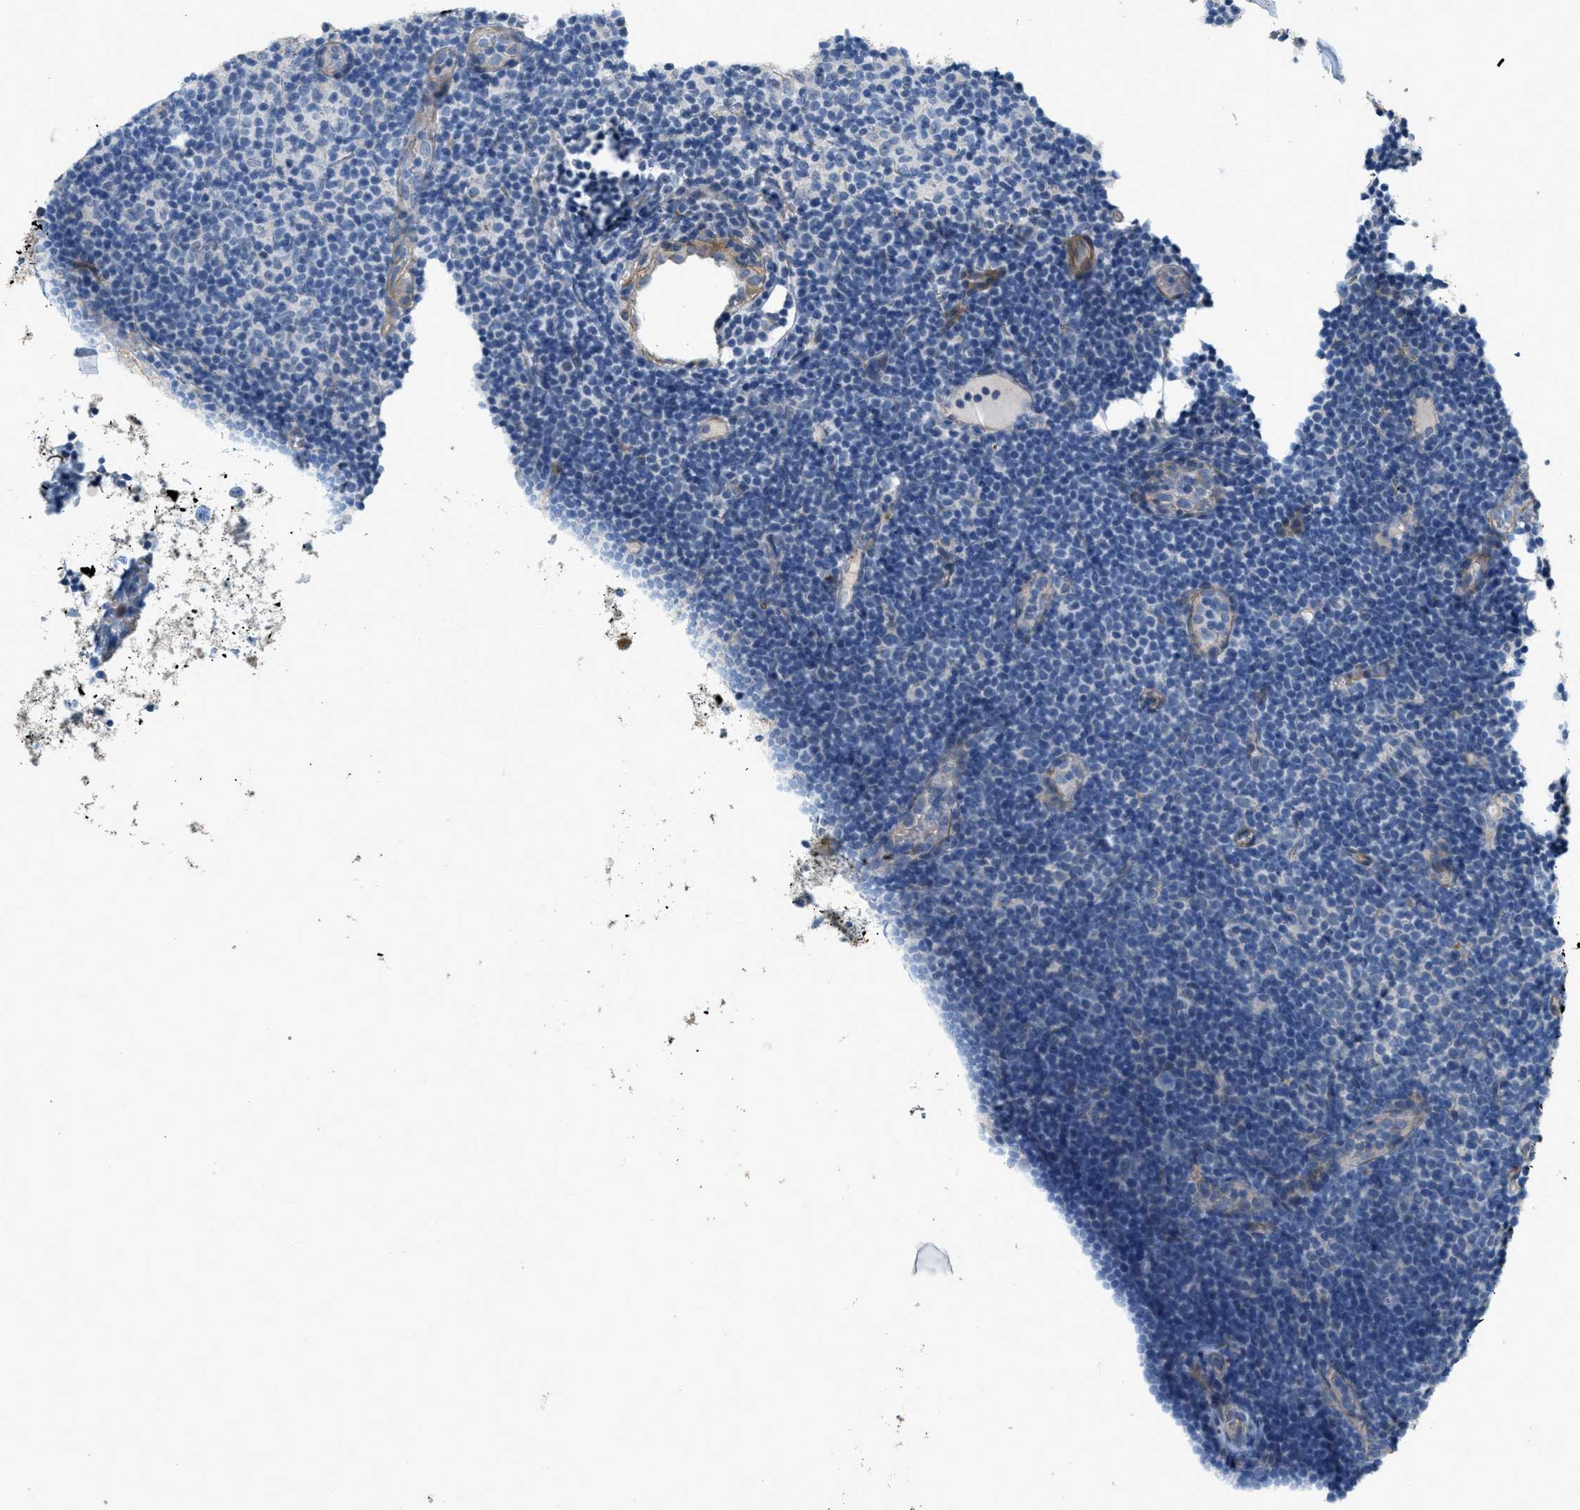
{"staining": {"intensity": "negative", "quantity": "none", "location": "none"}, "tissue": "lymphoma", "cell_type": "Tumor cells", "image_type": "cancer", "snomed": [{"axis": "morphology", "description": "Malignant lymphoma, non-Hodgkin's type, Low grade"}, {"axis": "topography", "description": "Lymph node"}], "caption": "The image reveals no staining of tumor cells in lymphoma. Brightfield microscopy of immunohistochemistry (IHC) stained with DAB (3,3'-diaminobenzidine) (brown) and hematoxylin (blue), captured at high magnification.", "gene": "MRS2", "patient": {"sex": "male", "age": 83}}